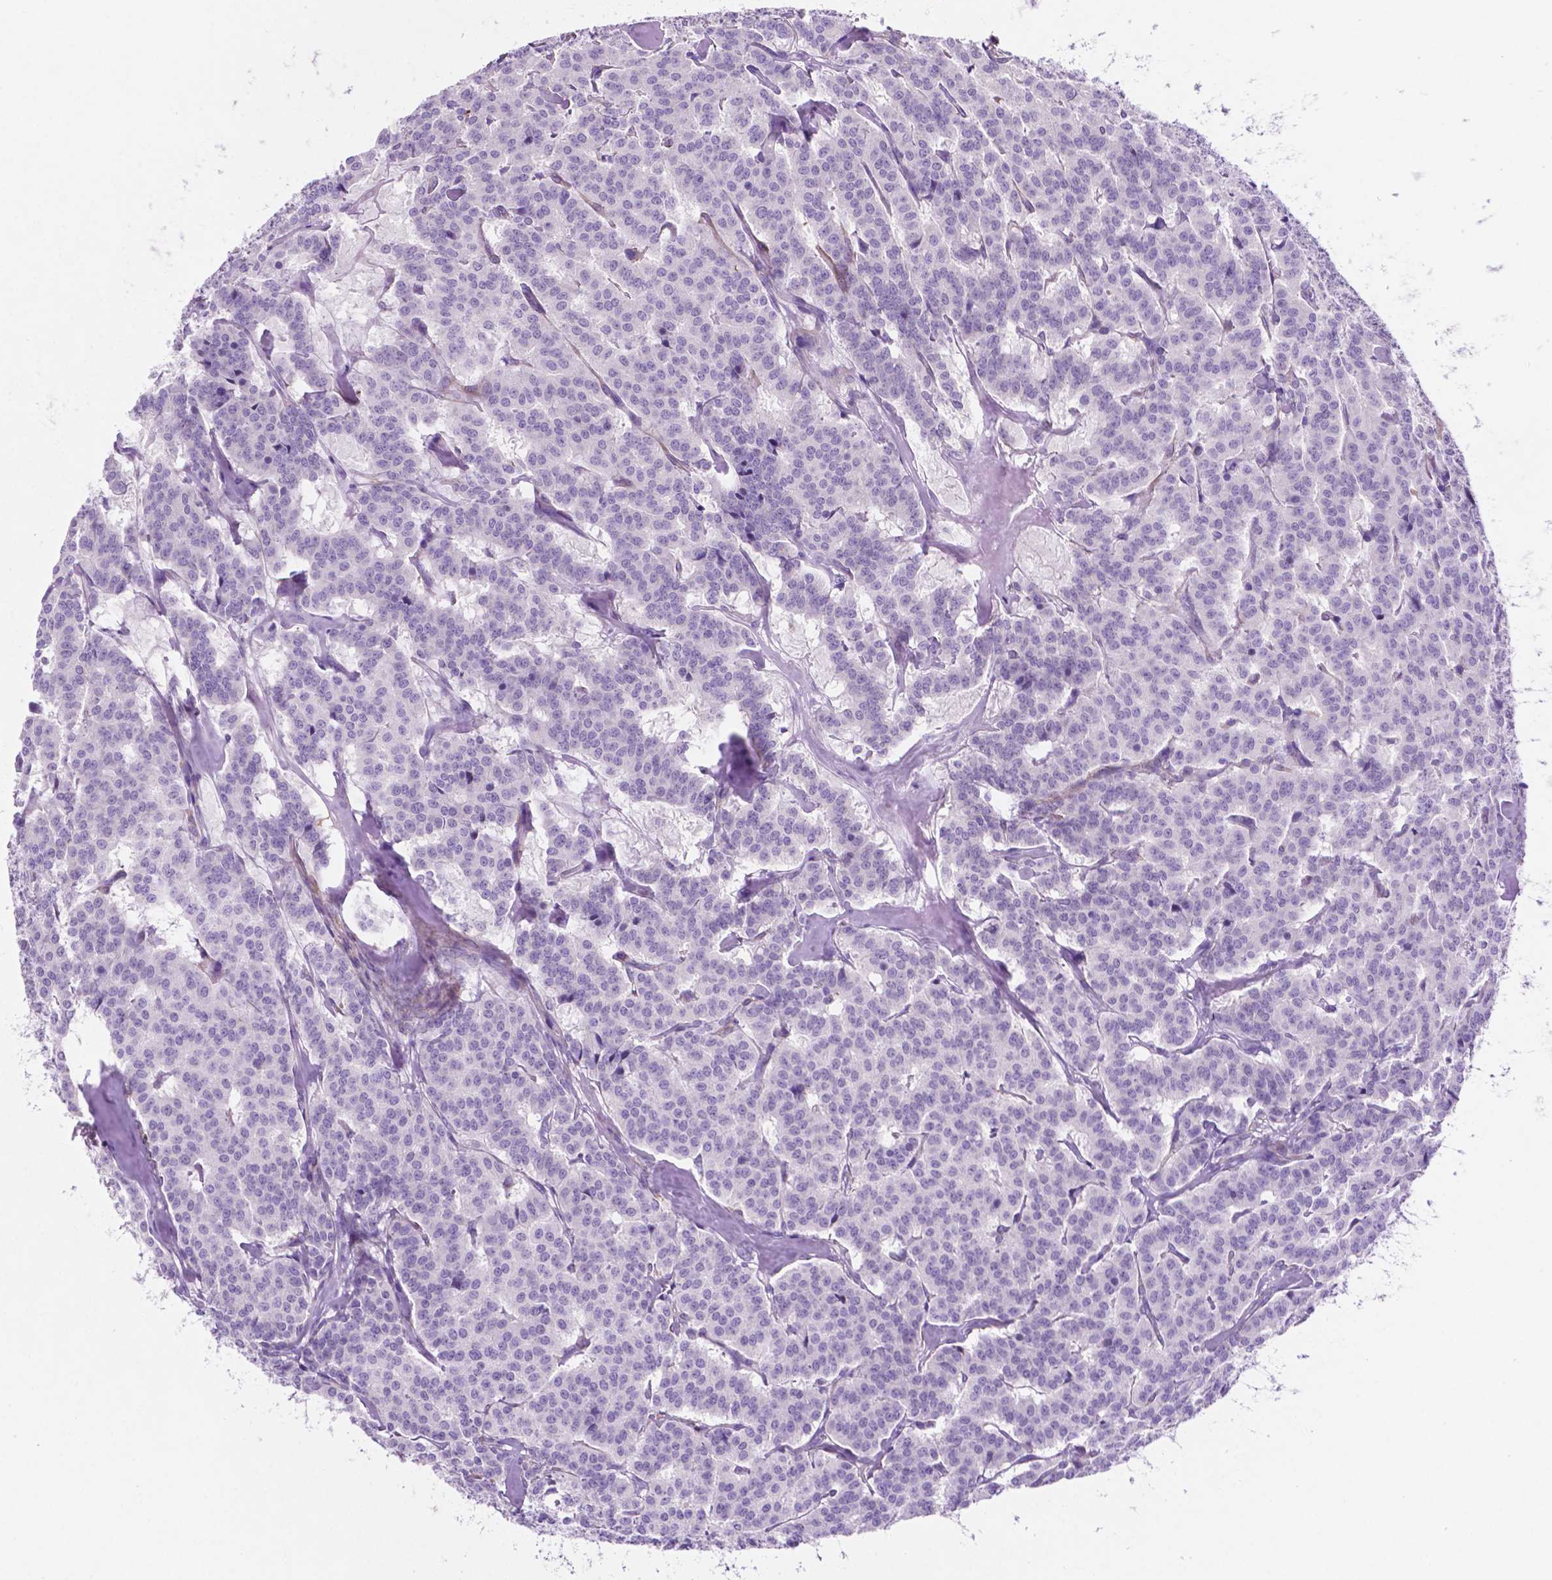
{"staining": {"intensity": "negative", "quantity": "none", "location": "none"}, "tissue": "carcinoid", "cell_type": "Tumor cells", "image_type": "cancer", "snomed": [{"axis": "morphology", "description": "Normal tissue, NOS"}, {"axis": "morphology", "description": "Carcinoid, malignant, NOS"}, {"axis": "topography", "description": "Lung"}], "caption": "High magnification brightfield microscopy of malignant carcinoid stained with DAB (brown) and counterstained with hematoxylin (blue): tumor cells show no significant staining. The staining was performed using DAB (3,3'-diaminobenzidine) to visualize the protein expression in brown, while the nuclei were stained in blue with hematoxylin (Magnification: 20x).", "gene": "ASPG", "patient": {"sex": "female", "age": 46}}